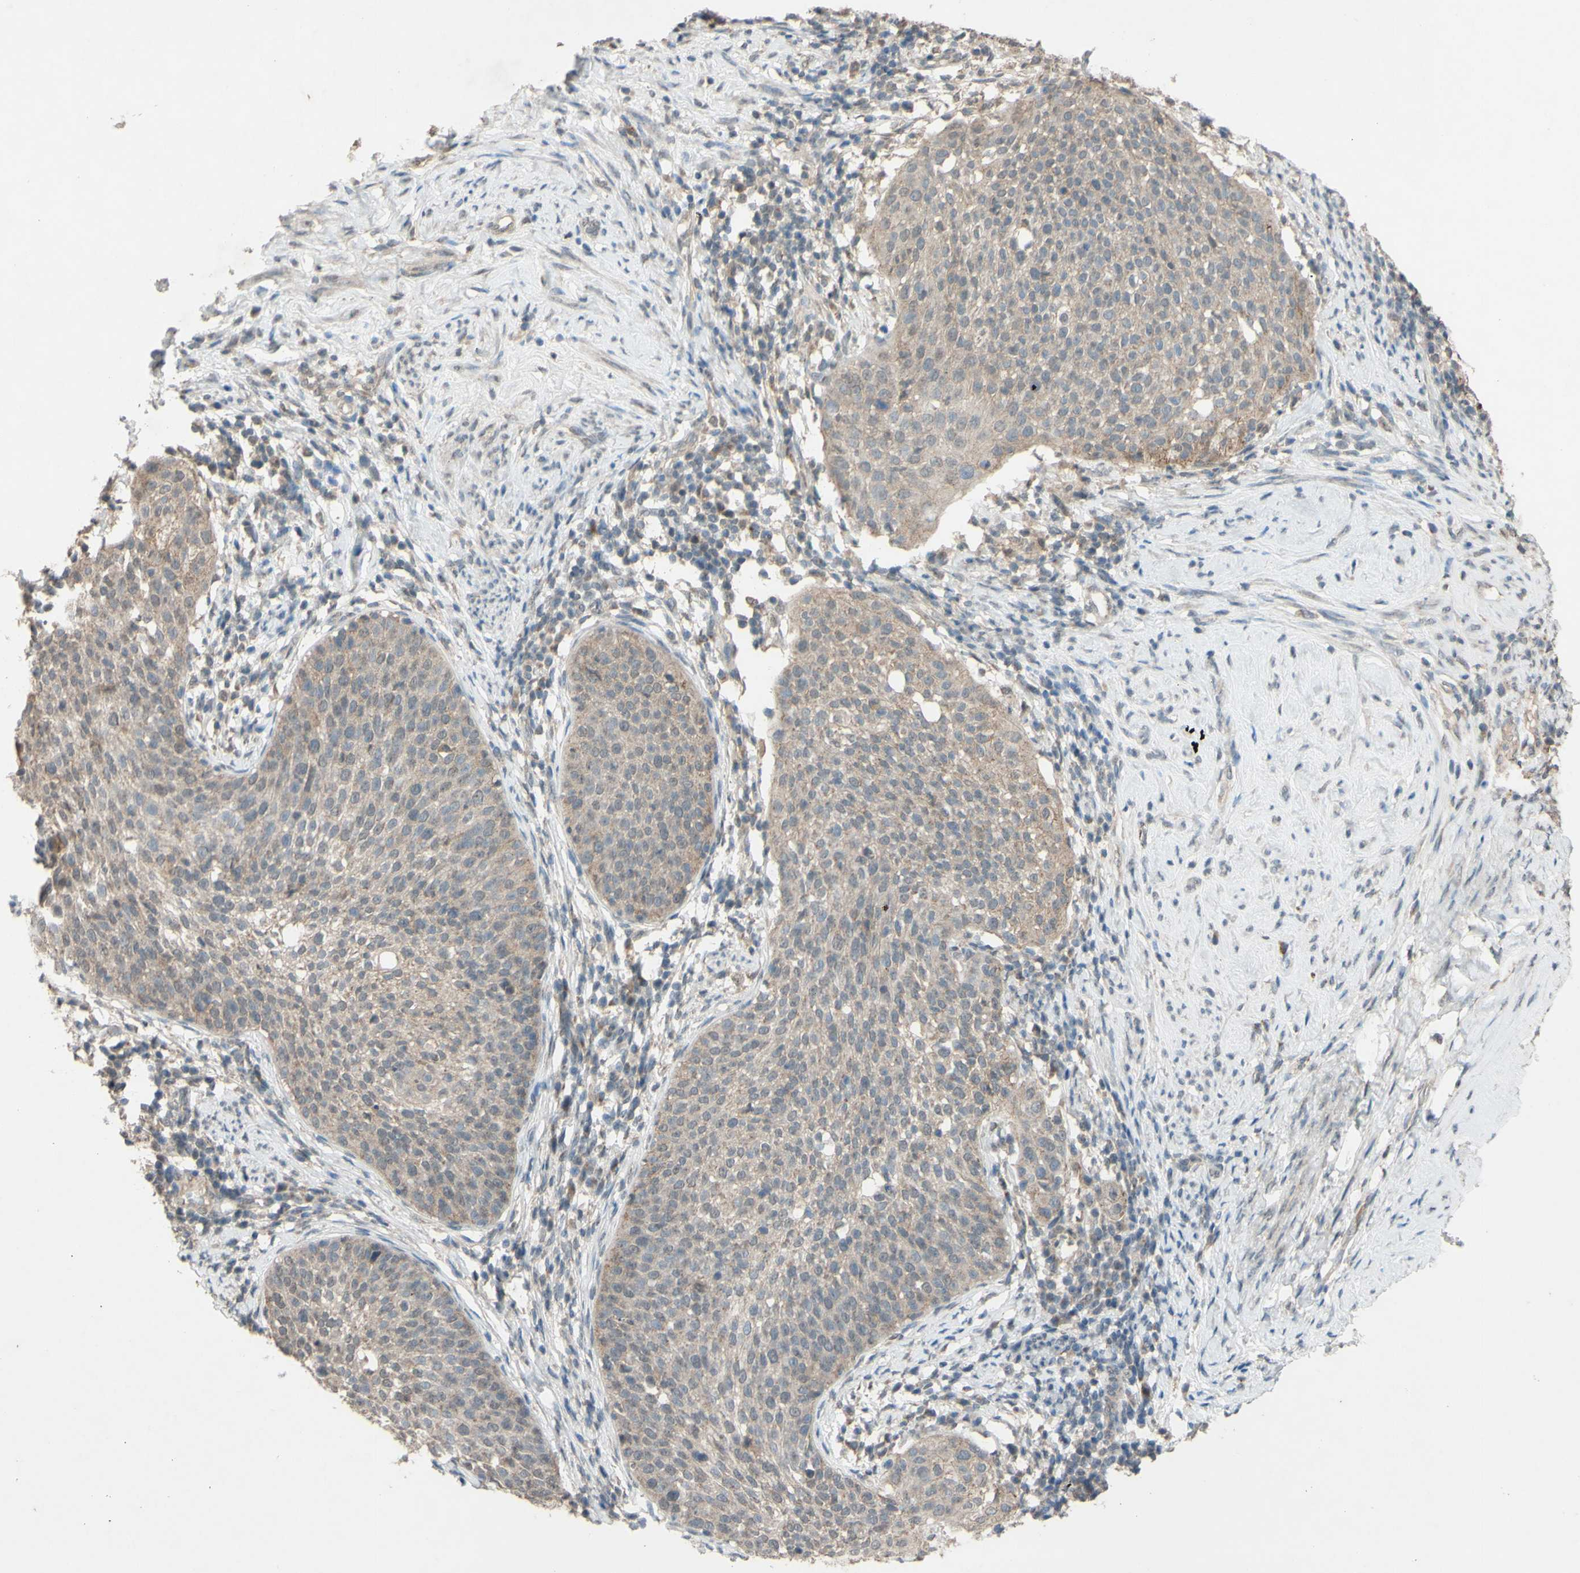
{"staining": {"intensity": "weak", "quantity": ">75%", "location": "cytoplasmic/membranous"}, "tissue": "cervical cancer", "cell_type": "Tumor cells", "image_type": "cancer", "snomed": [{"axis": "morphology", "description": "Squamous cell carcinoma, NOS"}, {"axis": "topography", "description": "Cervix"}], "caption": "This image exhibits immunohistochemistry (IHC) staining of cervical cancer (squamous cell carcinoma), with low weak cytoplasmic/membranous expression in approximately >75% of tumor cells.", "gene": "CDCP1", "patient": {"sex": "female", "age": 51}}